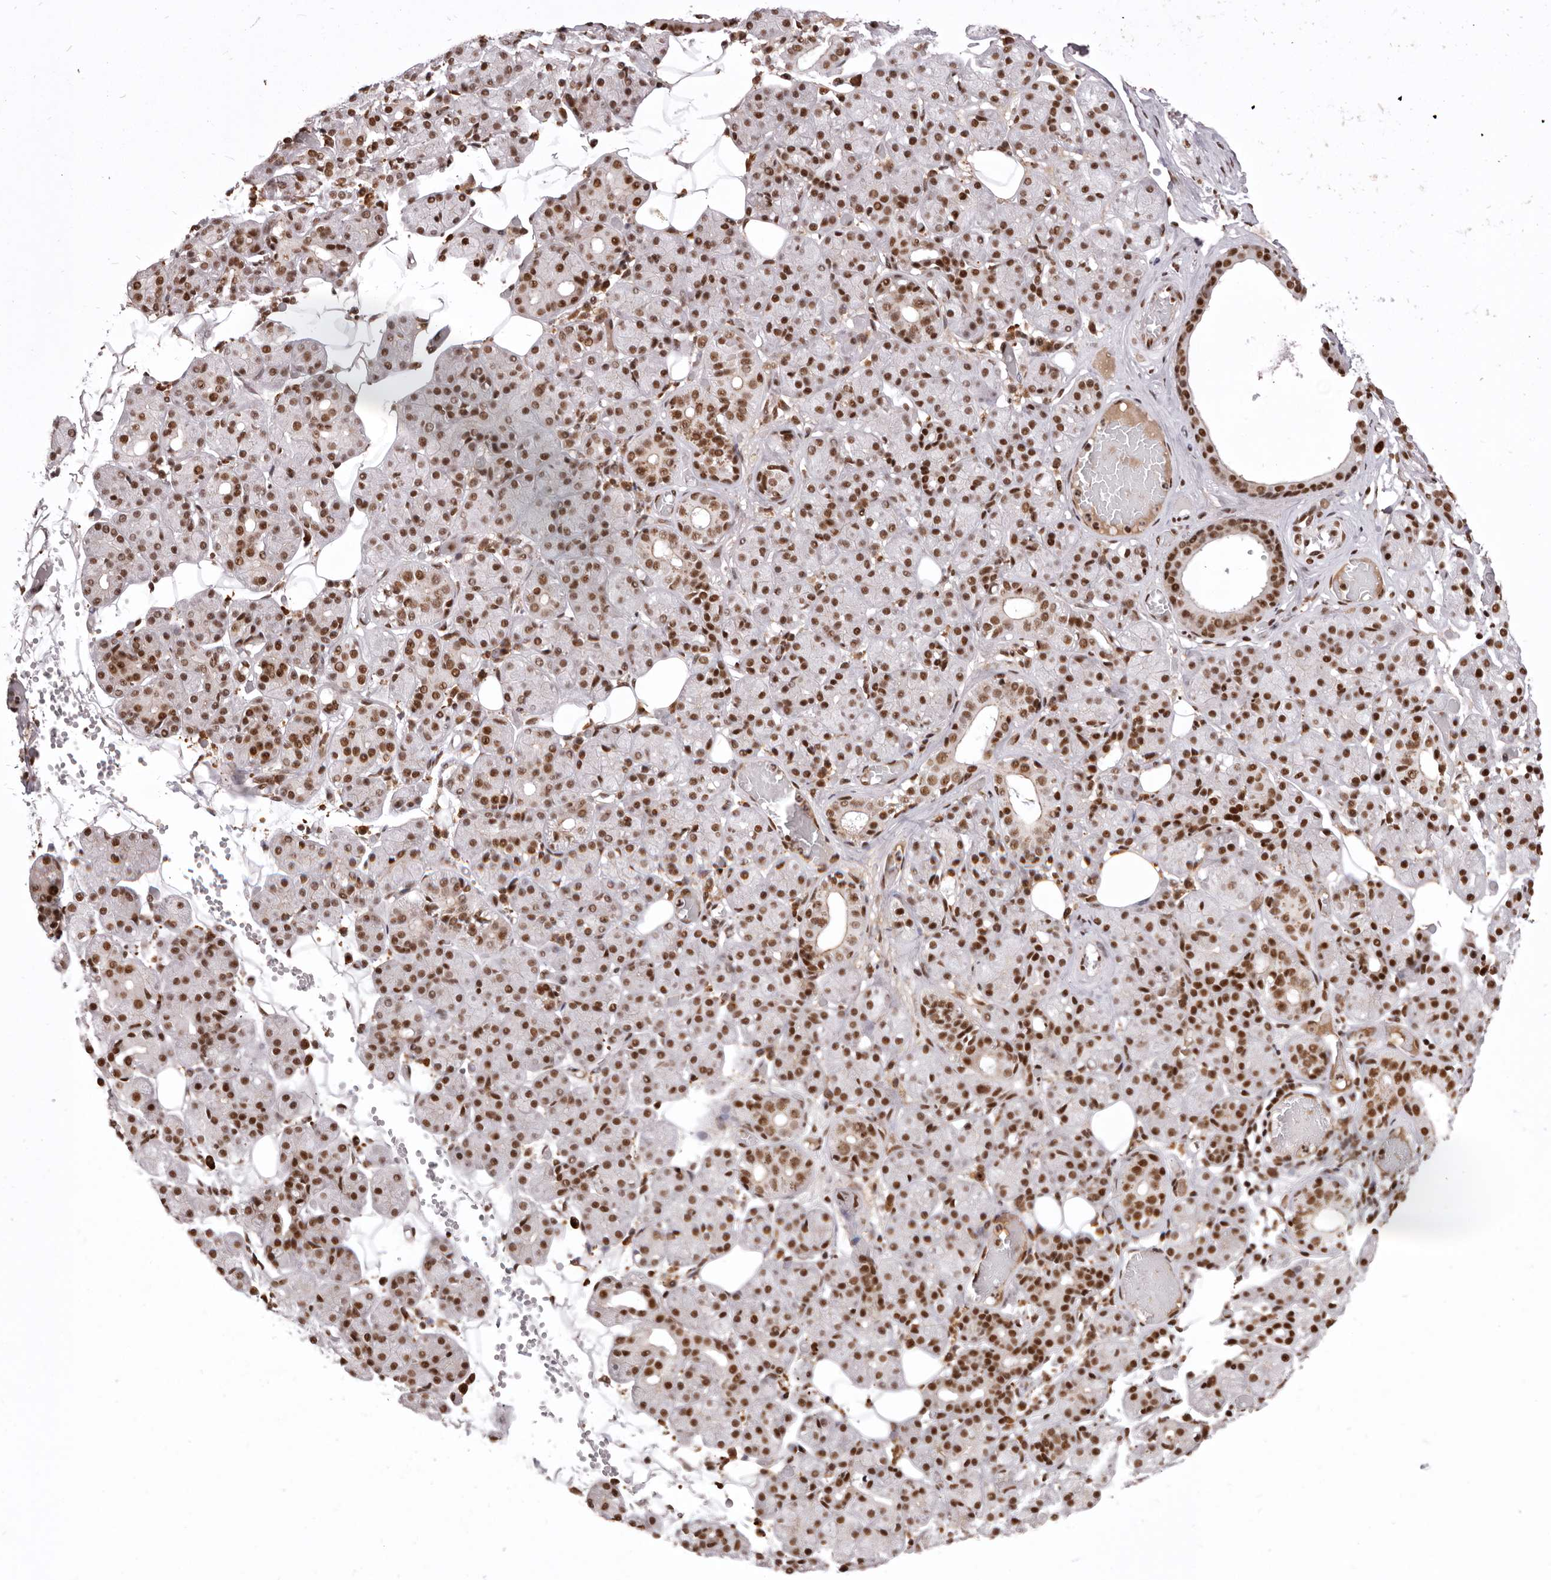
{"staining": {"intensity": "strong", "quantity": ">75%", "location": "nuclear"}, "tissue": "salivary gland", "cell_type": "Glandular cells", "image_type": "normal", "snomed": [{"axis": "morphology", "description": "Normal tissue, NOS"}, {"axis": "topography", "description": "Salivary gland"}], "caption": "Immunohistochemistry staining of unremarkable salivary gland, which demonstrates high levels of strong nuclear positivity in approximately >75% of glandular cells indicating strong nuclear protein expression. The staining was performed using DAB (3,3'-diaminobenzidine) (brown) for protein detection and nuclei were counterstained in hematoxylin (blue).", "gene": "CHTOP", "patient": {"sex": "male", "age": 63}}